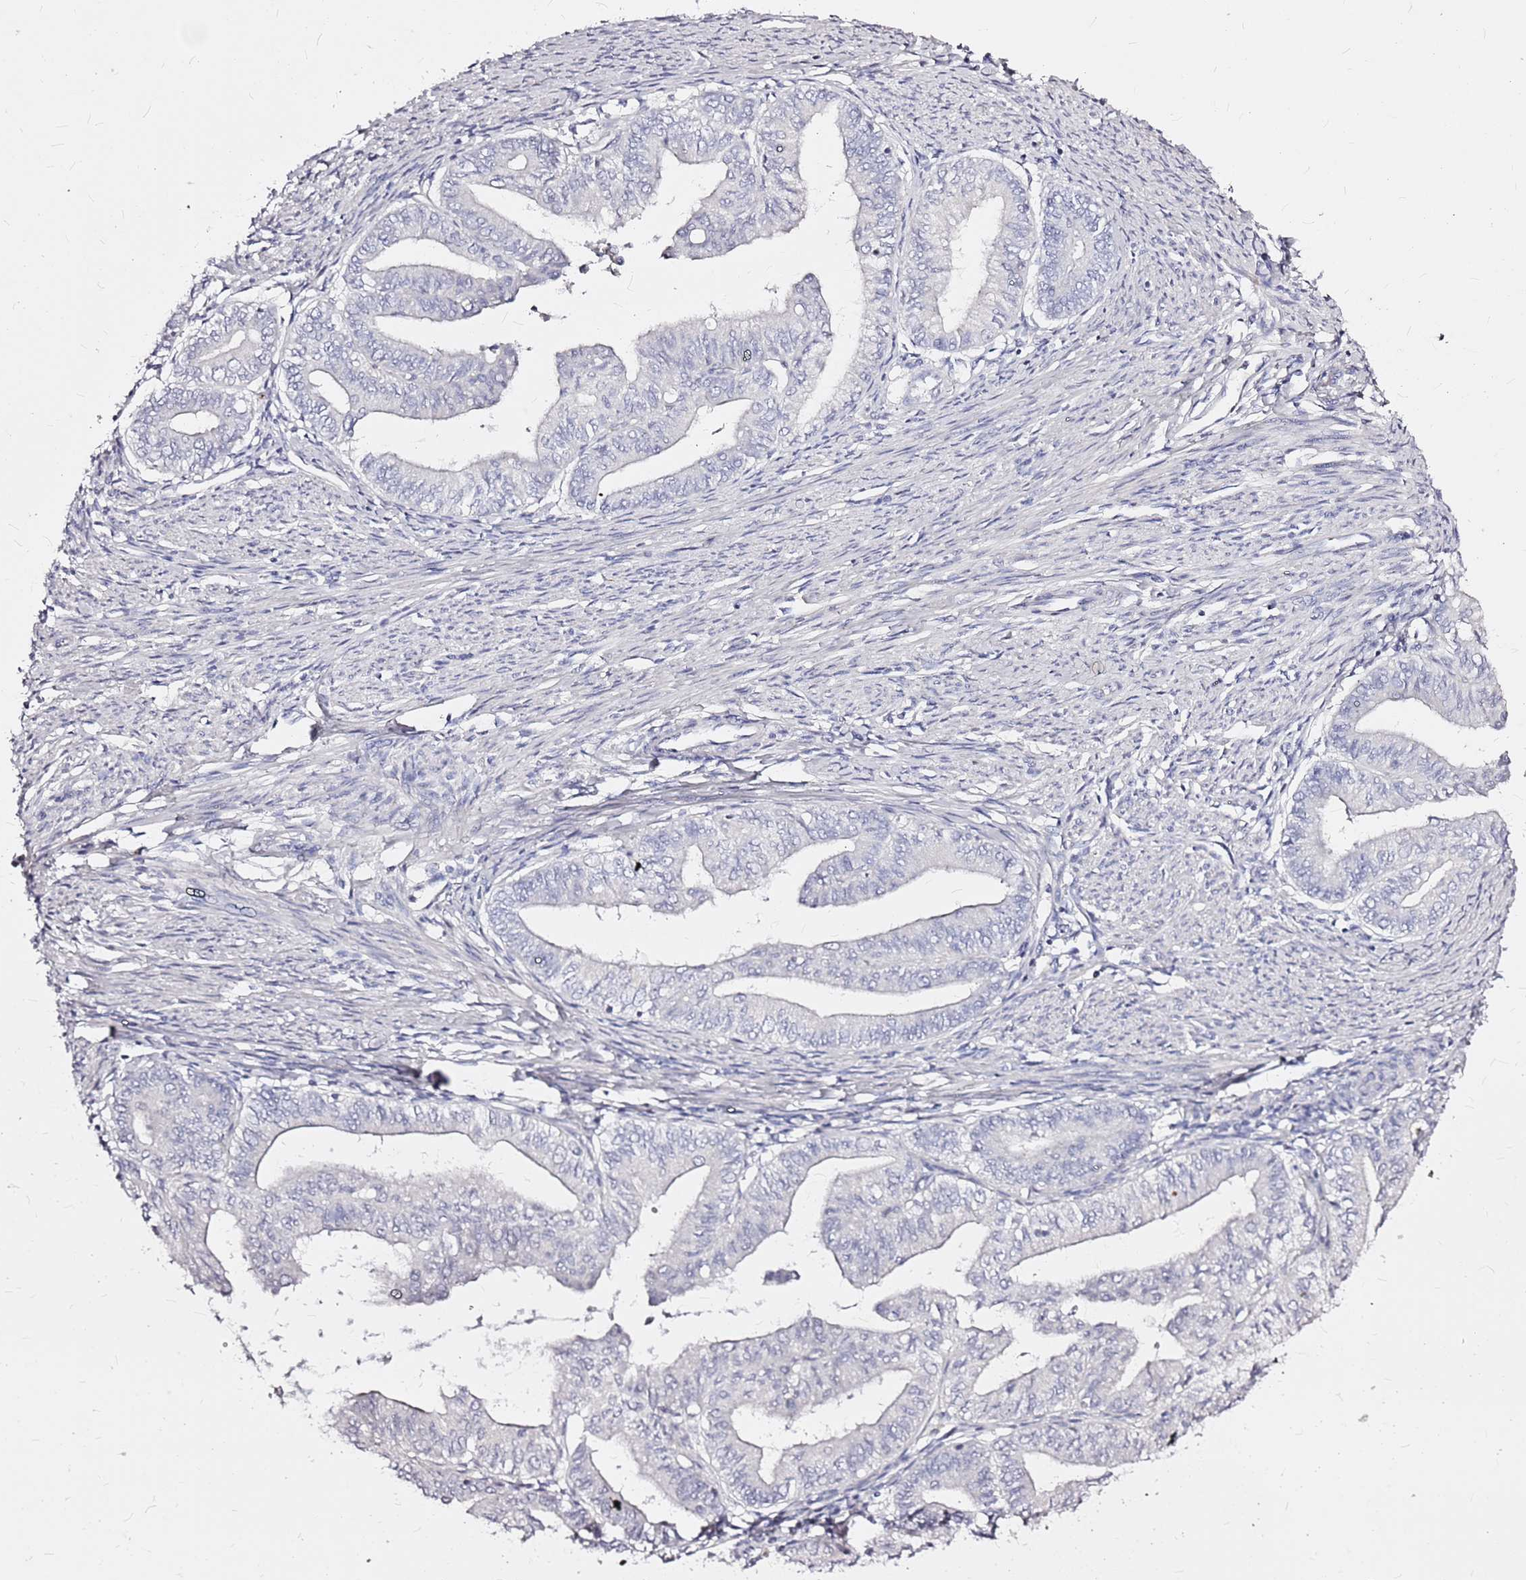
{"staining": {"intensity": "negative", "quantity": "none", "location": "none"}, "tissue": "endometrial cancer", "cell_type": "Tumor cells", "image_type": "cancer", "snomed": [{"axis": "morphology", "description": "Adenocarcinoma, NOS"}, {"axis": "topography", "description": "Endometrium"}], "caption": "This micrograph is of endometrial cancer stained with IHC to label a protein in brown with the nuclei are counter-stained blue. There is no positivity in tumor cells.", "gene": "CASD1", "patient": {"sex": "female", "age": 66}}